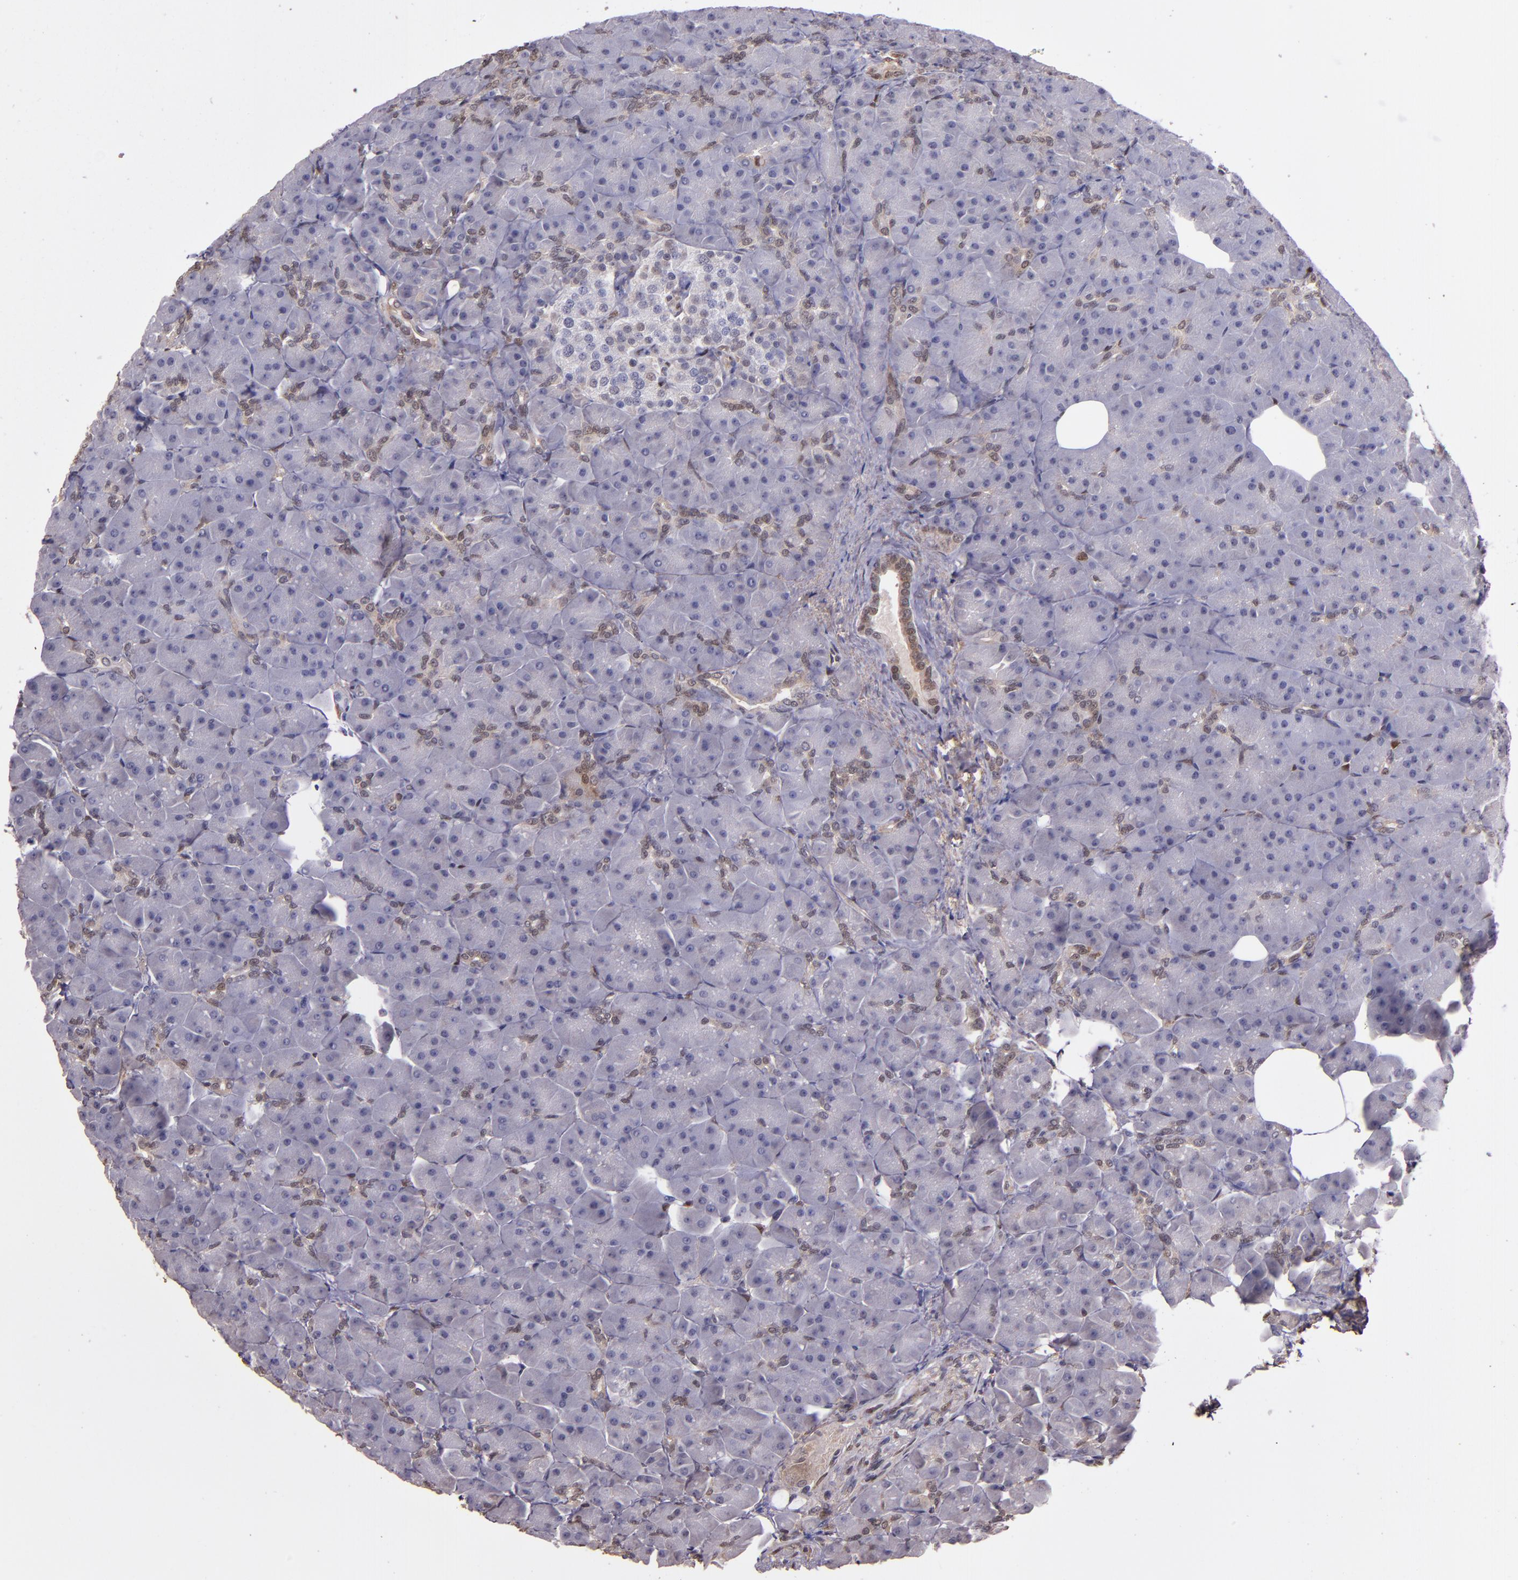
{"staining": {"intensity": "weak", "quantity": "<25%", "location": "cytoplasmic/membranous,nuclear"}, "tissue": "pancreas", "cell_type": "Exocrine glandular cells", "image_type": "normal", "snomed": [{"axis": "morphology", "description": "Normal tissue, NOS"}, {"axis": "topography", "description": "Pancreas"}], "caption": "Pancreas was stained to show a protein in brown. There is no significant staining in exocrine glandular cells. (DAB IHC visualized using brightfield microscopy, high magnification).", "gene": "STAT6", "patient": {"sex": "male", "age": 66}}